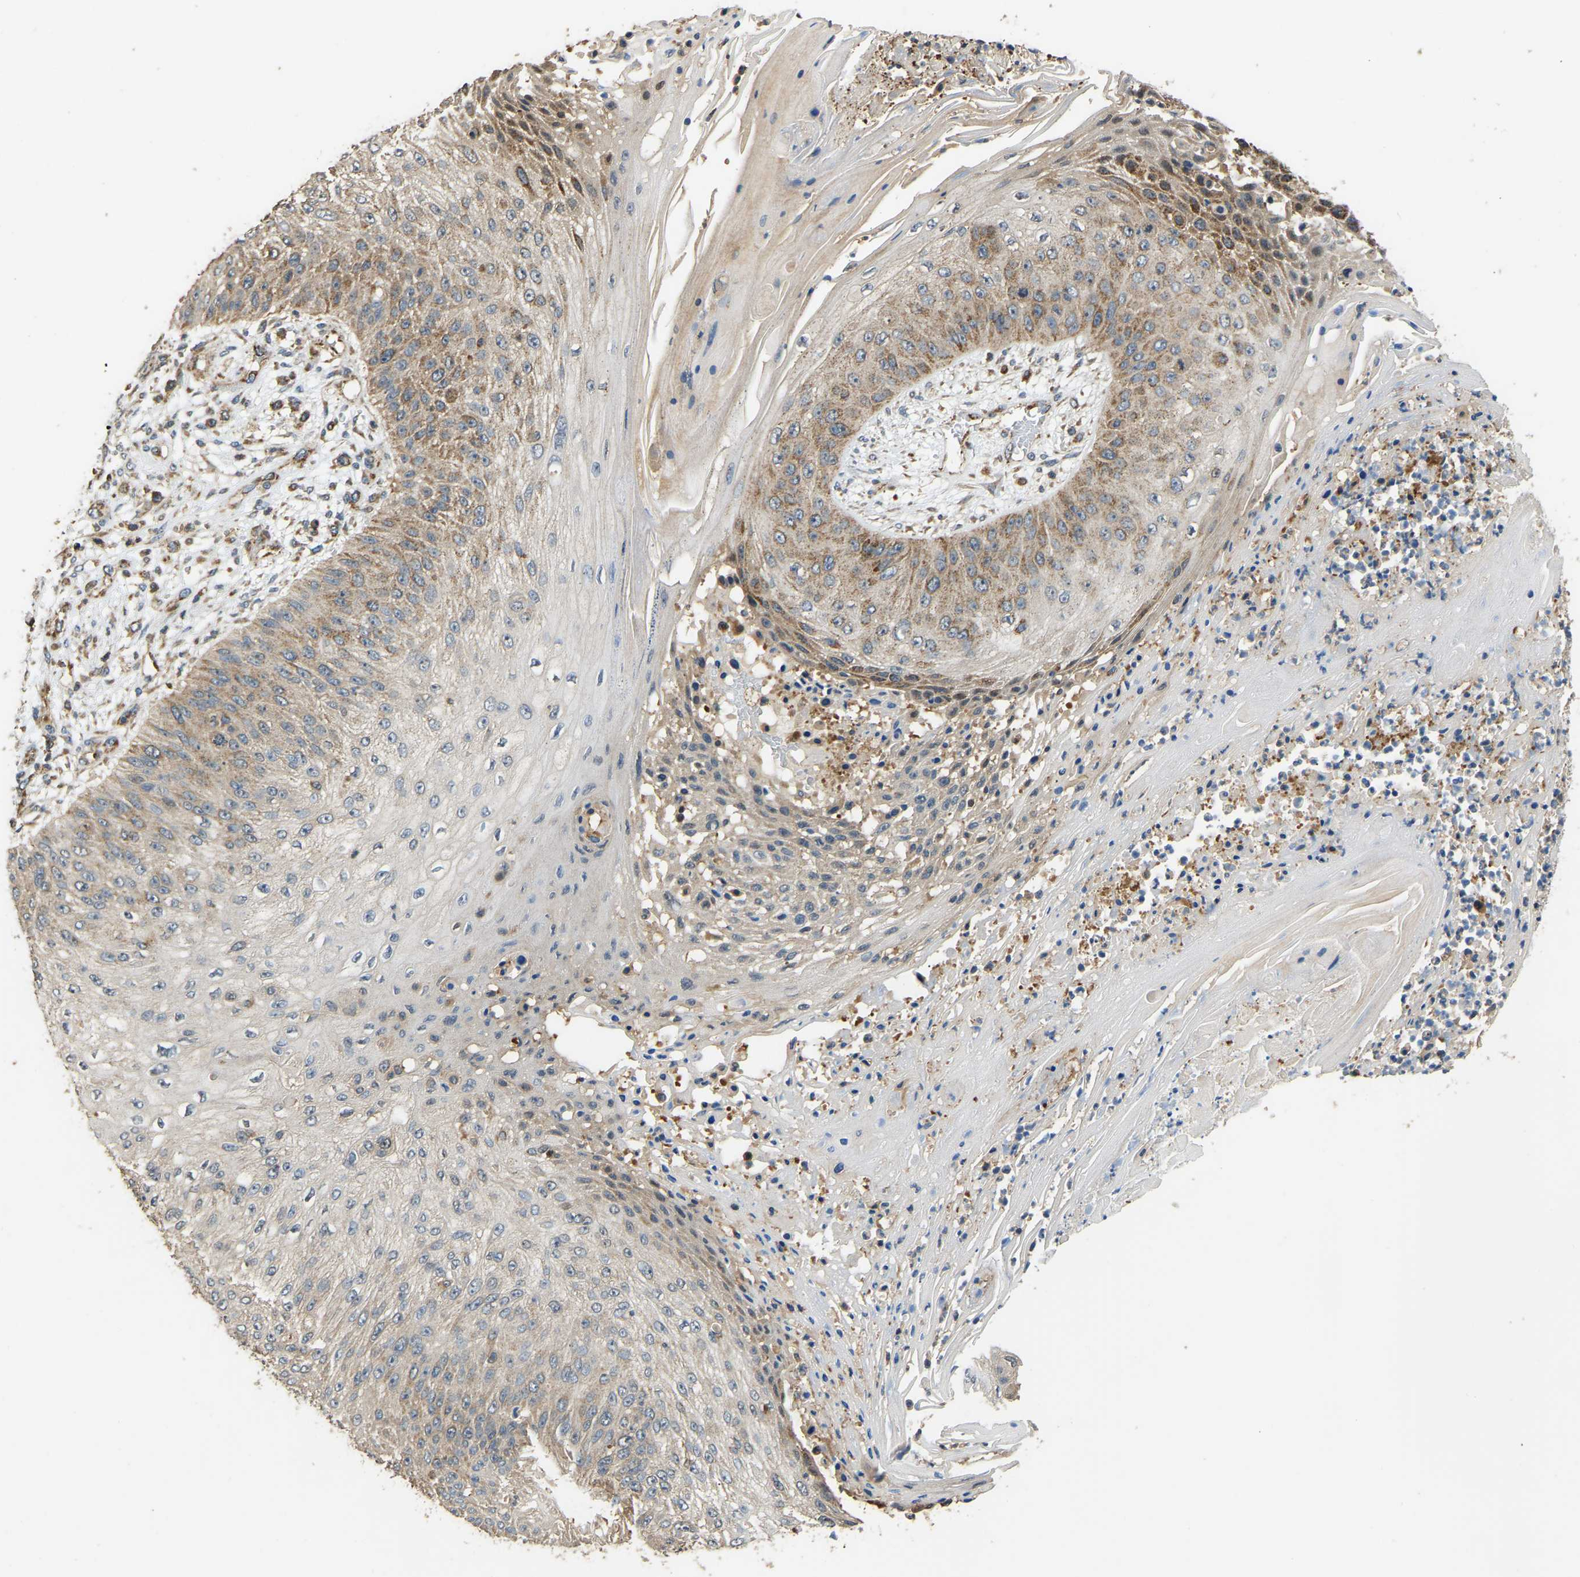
{"staining": {"intensity": "moderate", "quantity": ">75%", "location": "cytoplasmic/membranous"}, "tissue": "skin cancer", "cell_type": "Tumor cells", "image_type": "cancer", "snomed": [{"axis": "morphology", "description": "Squamous cell carcinoma, NOS"}, {"axis": "topography", "description": "Skin"}], "caption": "IHC image of neoplastic tissue: skin cancer stained using IHC reveals medium levels of moderate protein expression localized specifically in the cytoplasmic/membranous of tumor cells, appearing as a cytoplasmic/membranous brown color.", "gene": "TUFM", "patient": {"sex": "female", "age": 80}}